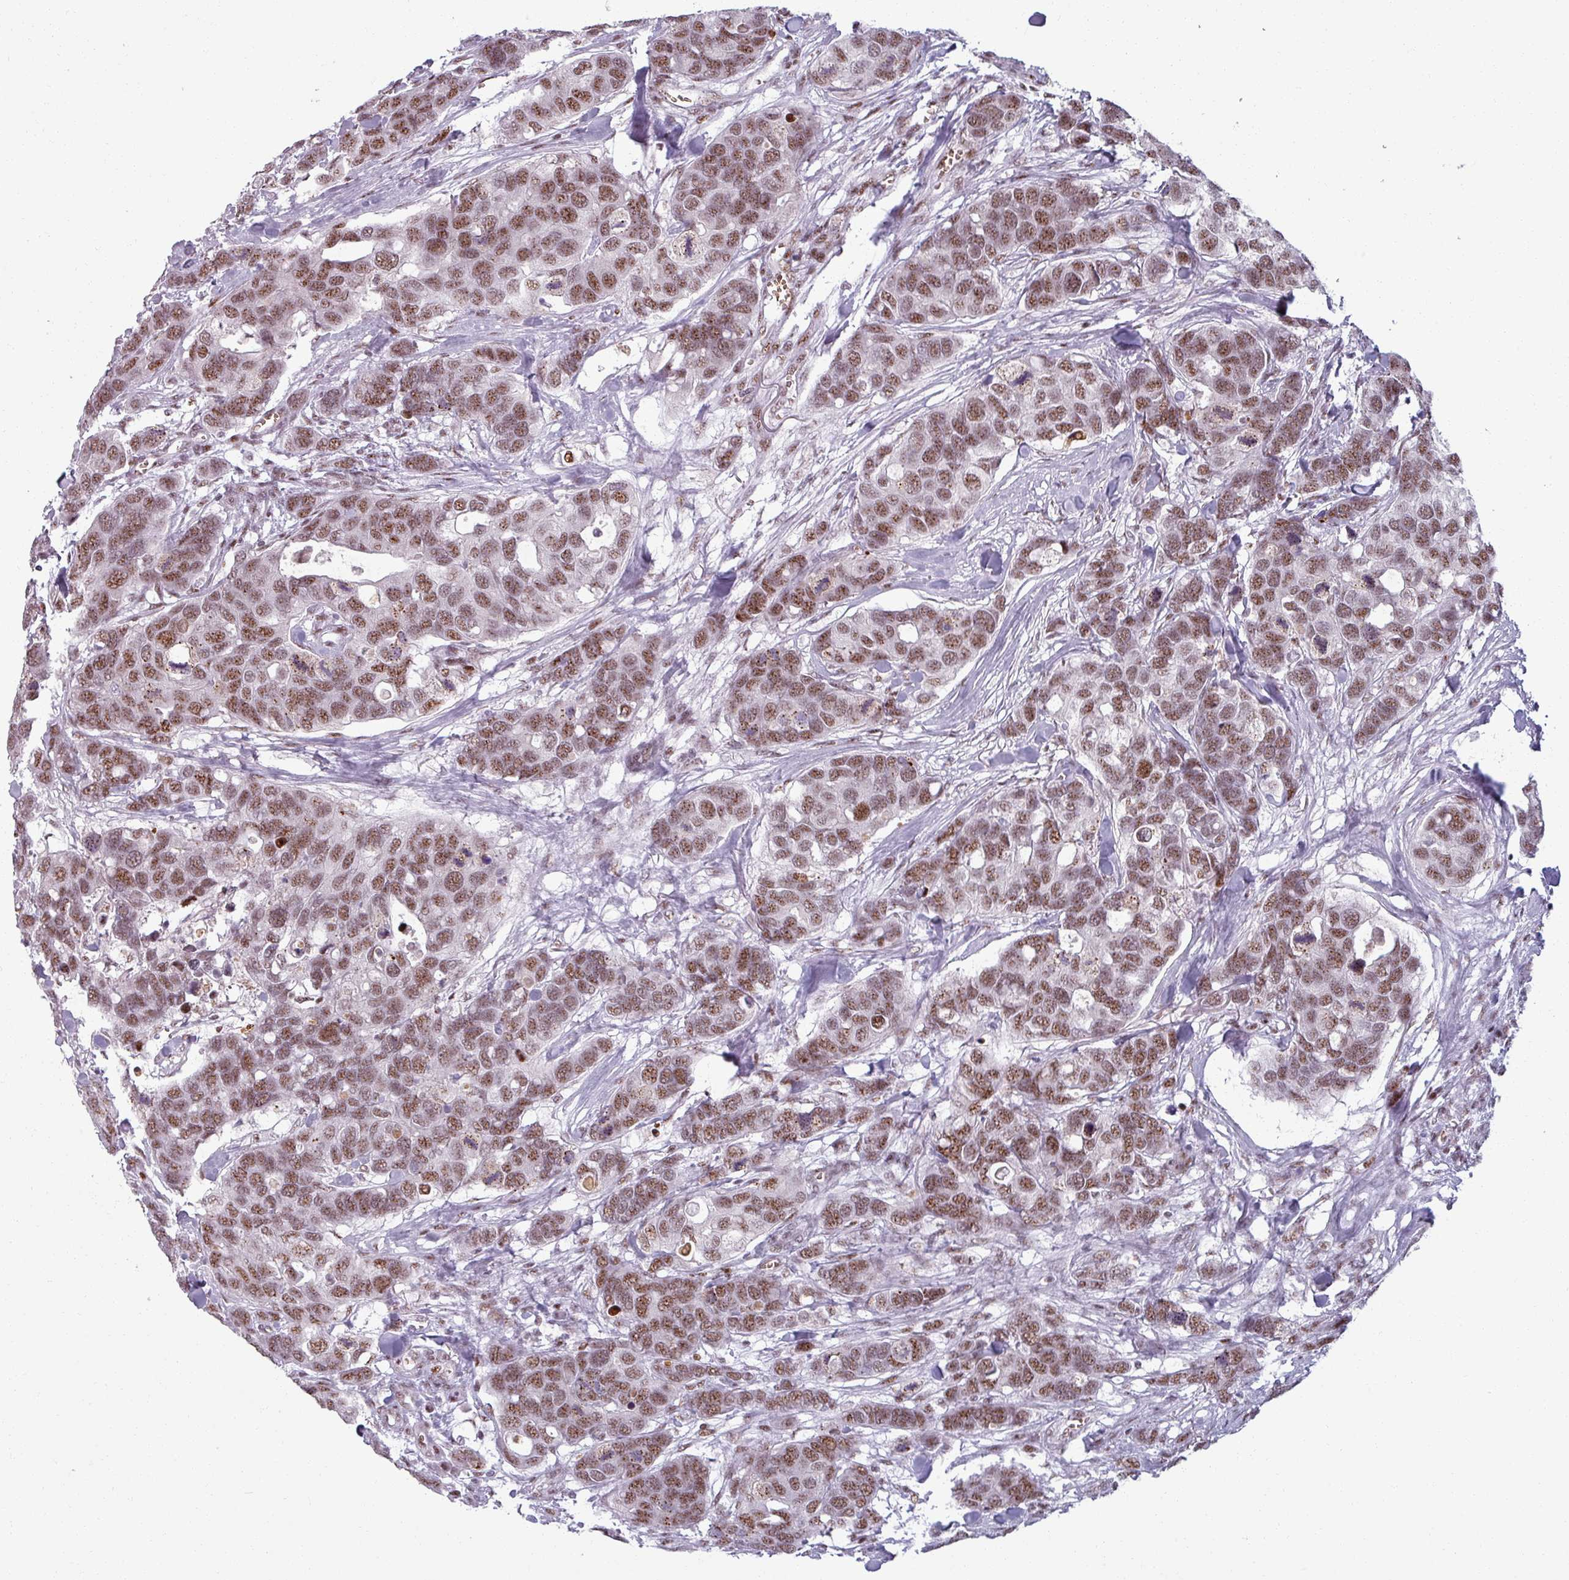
{"staining": {"intensity": "moderate", "quantity": ">75%", "location": "nuclear"}, "tissue": "breast cancer", "cell_type": "Tumor cells", "image_type": "cancer", "snomed": [{"axis": "morphology", "description": "Duct carcinoma"}, {"axis": "topography", "description": "Breast"}], "caption": "An immunohistochemistry (IHC) histopathology image of neoplastic tissue is shown. Protein staining in brown shows moderate nuclear positivity in breast cancer (infiltrating ductal carcinoma) within tumor cells. (brown staining indicates protein expression, while blue staining denotes nuclei).", "gene": "NCOR1", "patient": {"sex": "female", "age": 83}}